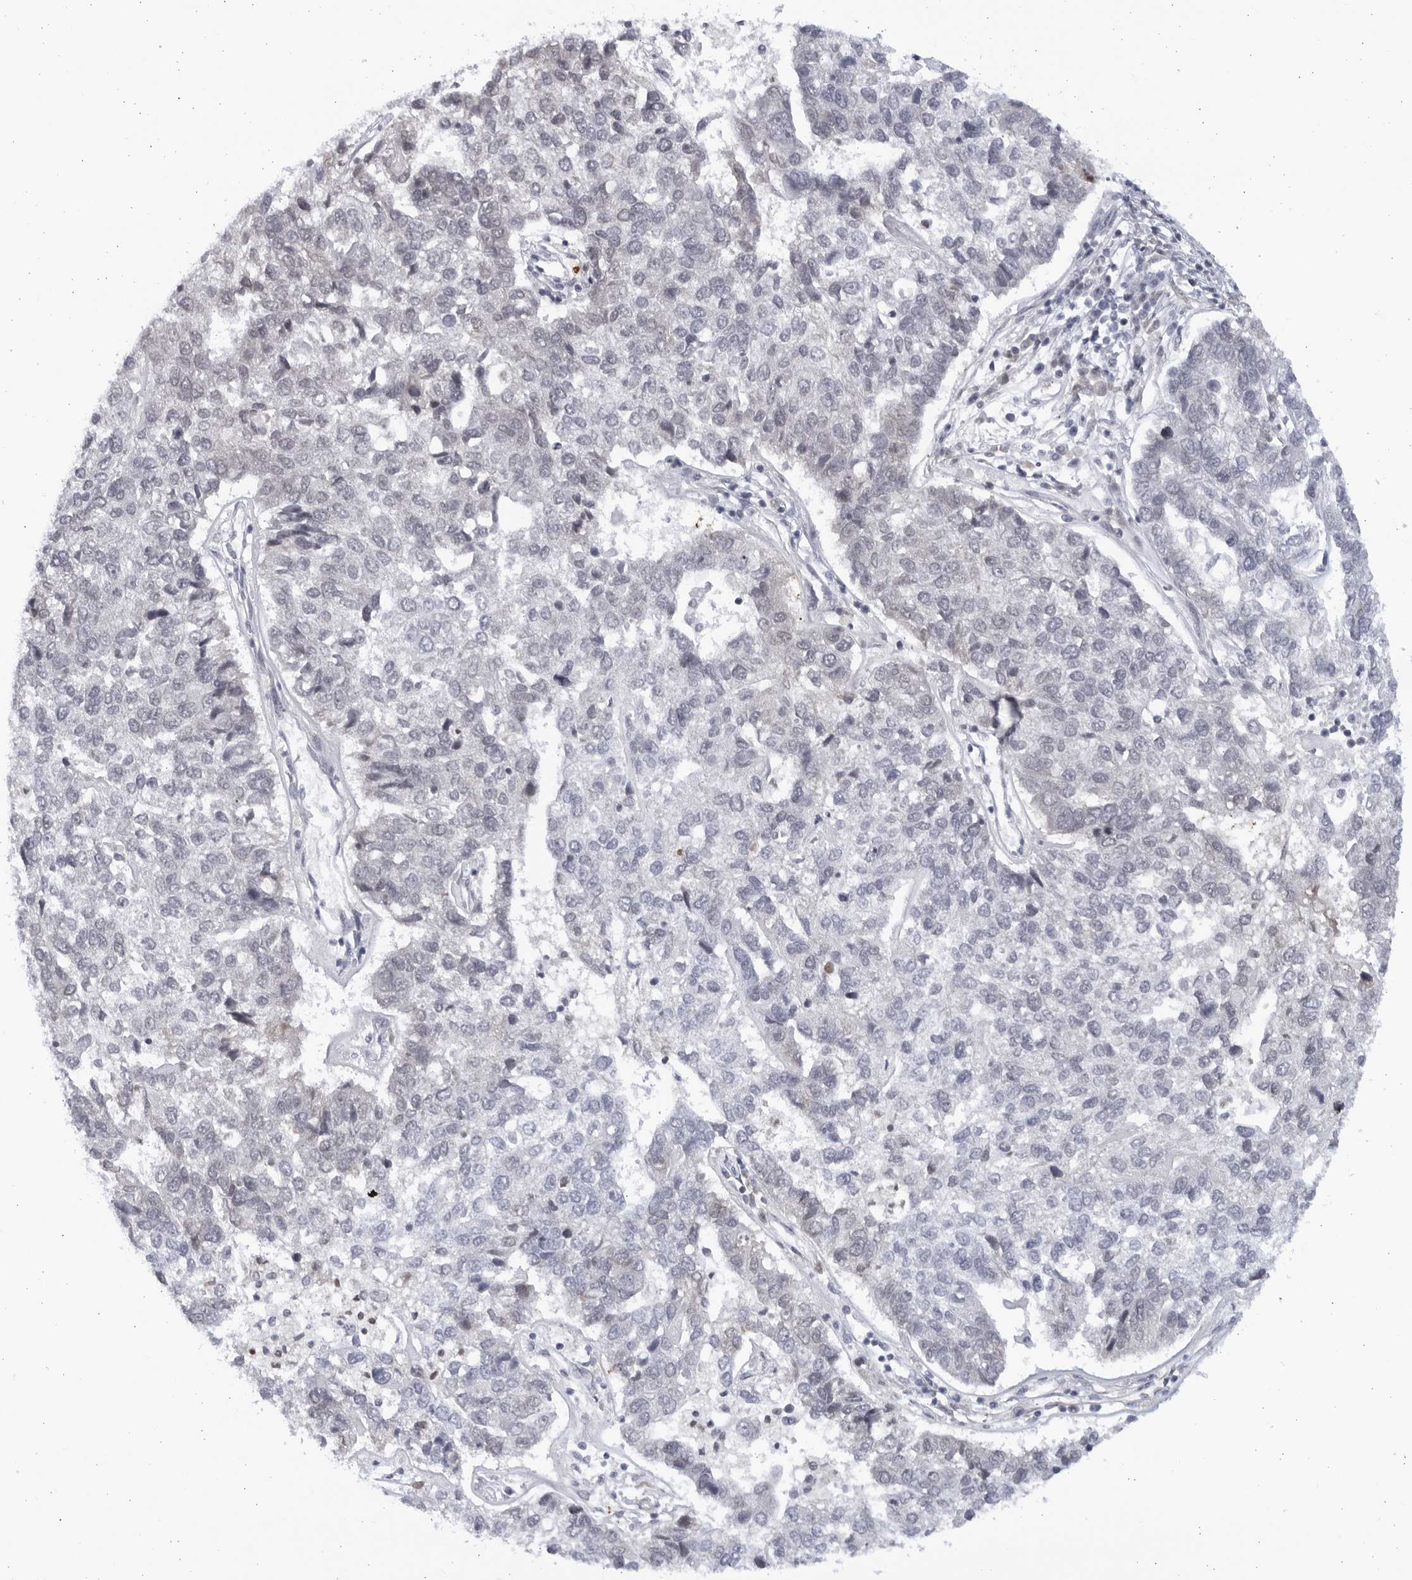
{"staining": {"intensity": "negative", "quantity": "none", "location": "none"}, "tissue": "pancreatic cancer", "cell_type": "Tumor cells", "image_type": "cancer", "snomed": [{"axis": "morphology", "description": "Adenocarcinoma, NOS"}, {"axis": "topography", "description": "Pancreas"}], "caption": "Pancreatic adenocarcinoma stained for a protein using immunohistochemistry demonstrates no expression tumor cells.", "gene": "SLC25A22", "patient": {"sex": "female", "age": 61}}